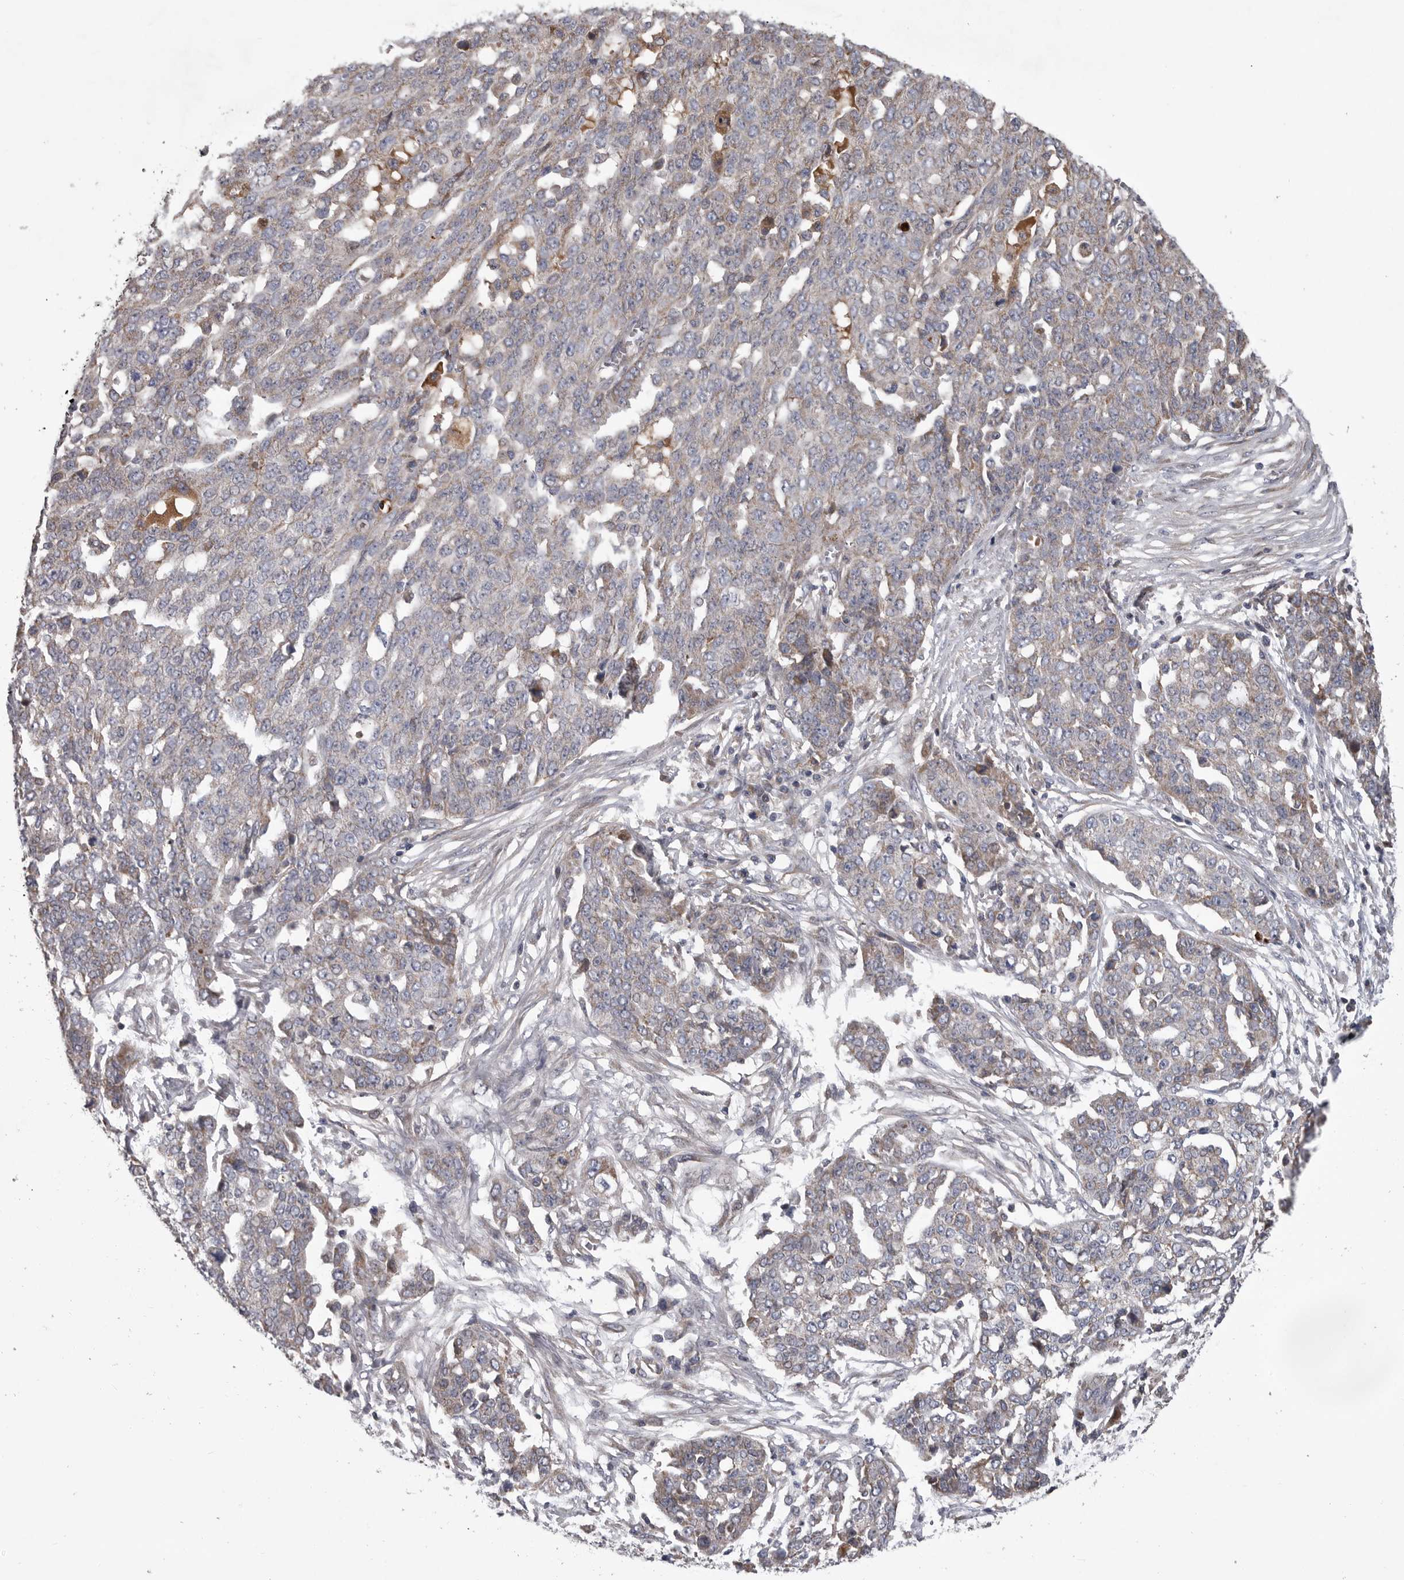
{"staining": {"intensity": "weak", "quantity": "25%-75%", "location": "cytoplasmic/membranous"}, "tissue": "ovarian cancer", "cell_type": "Tumor cells", "image_type": "cancer", "snomed": [{"axis": "morphology", "description": "Cystadenocarcinoma, serous, NOS"}, {"axis": "topography", "description": "Soft tissue"}, {"axis": "topography", "description": "Ovary"}], "caption": "Immunohistochemistry photomicrograph of neoplastic tissue: serous cystadenocarcinoma (ovarian) stained using IHC demonstrates low levels of weak protein expression localized specifically in the cytoplasmic/membranous of tumor cells, appearing as a cytoplasmic/membranous brown color.", "gene": "CRP", "patient": {"sex": "female", "age": 57}}